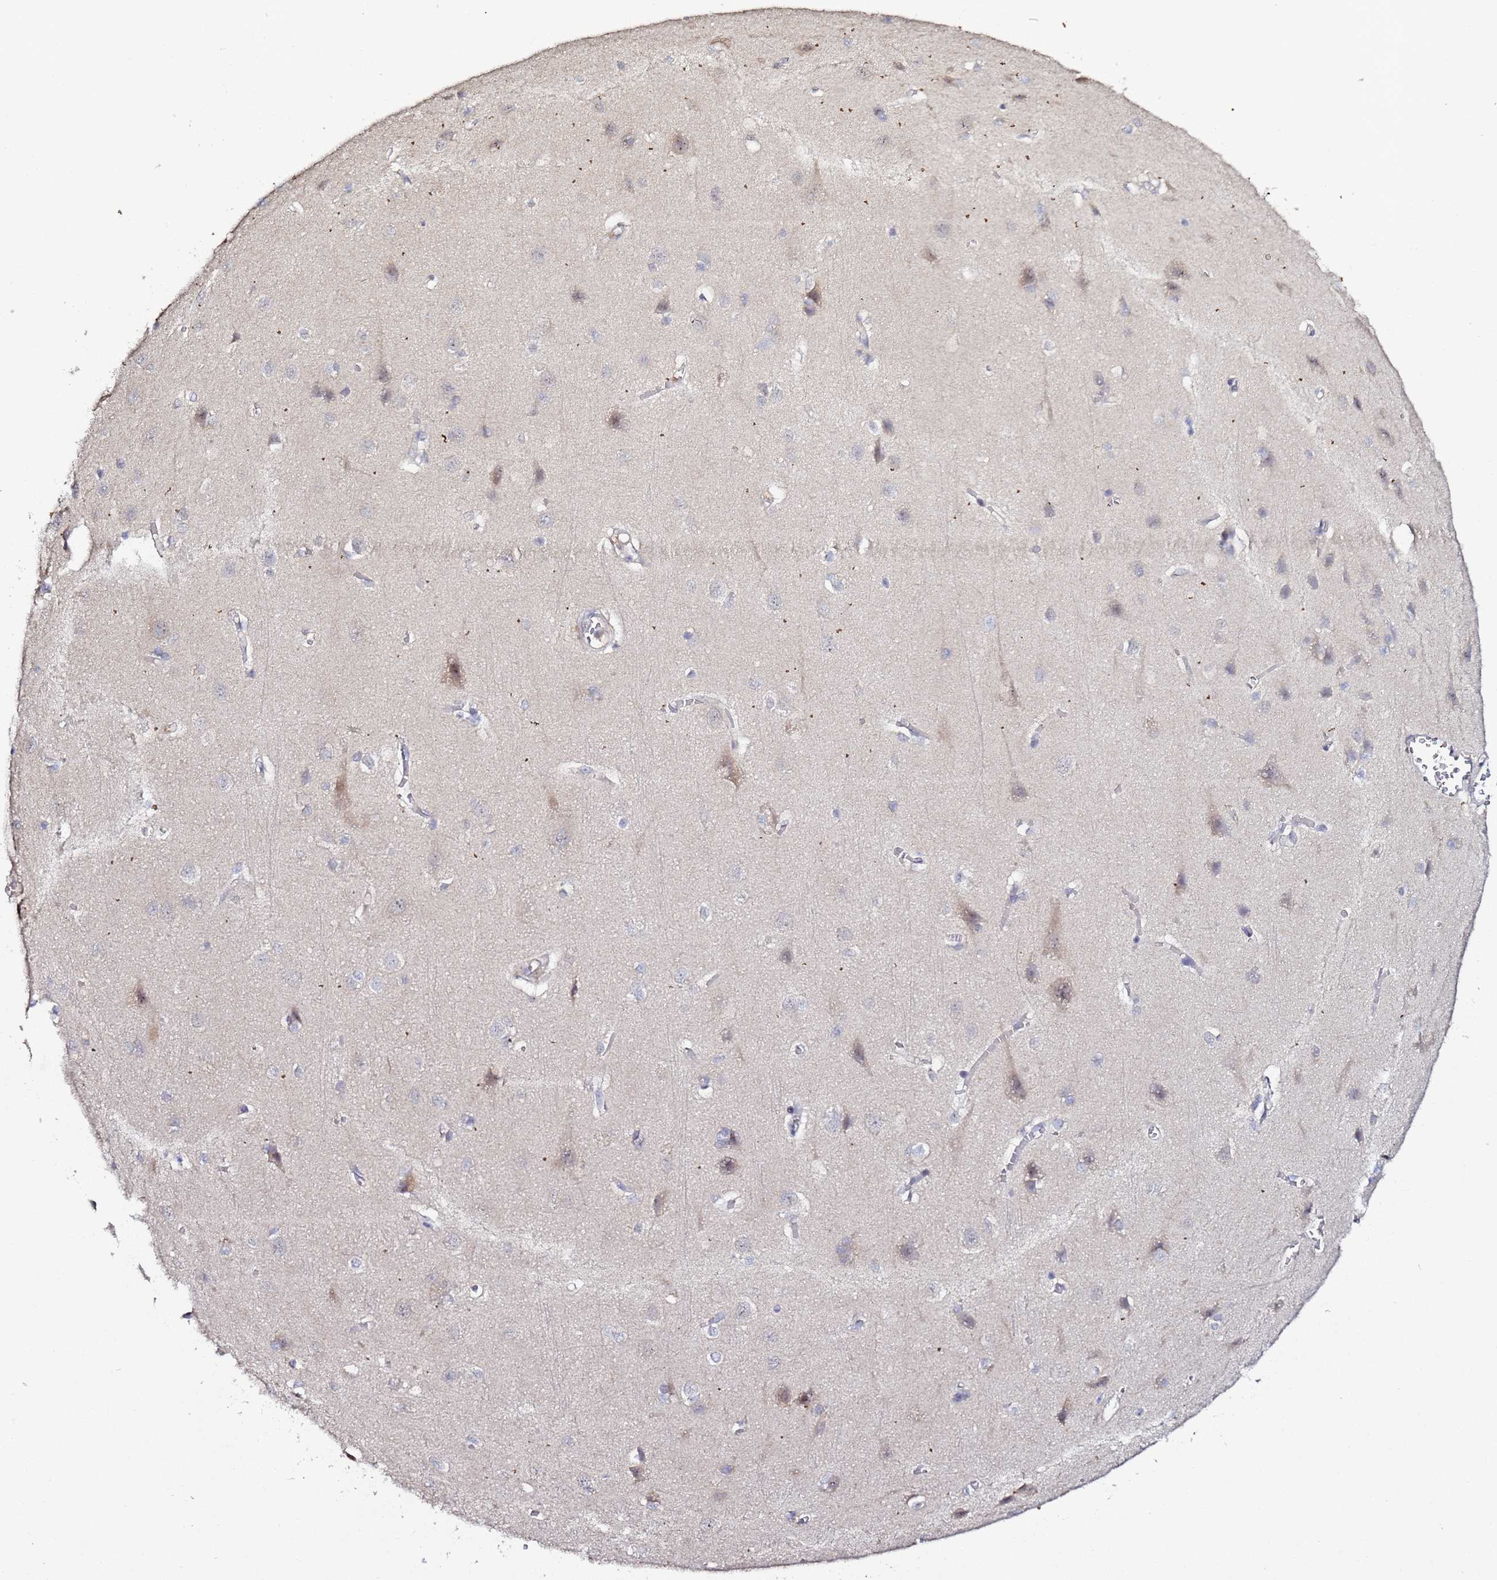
{"staining": {"intensity": "weak", "quantity": "<25%", "location": "cytoplasmic/membranous"}, "tissue": "cerebral cortex", "cell_type": "Endothelial cells", "image_type": "normal", "snomed": [{"axis": "morphology", "description": "Normal tissue, NOS"}, {"axis": "topography", "description": "Cerebral cortex"}], "caption": "Immunohistochemistry (IHC) micrograph of normal cerebral cortex stained for a protein (brown), which displays no expression in endothelial cells.", "gene": "OSER1", "patient": {"sex": "male", "age": 37}}